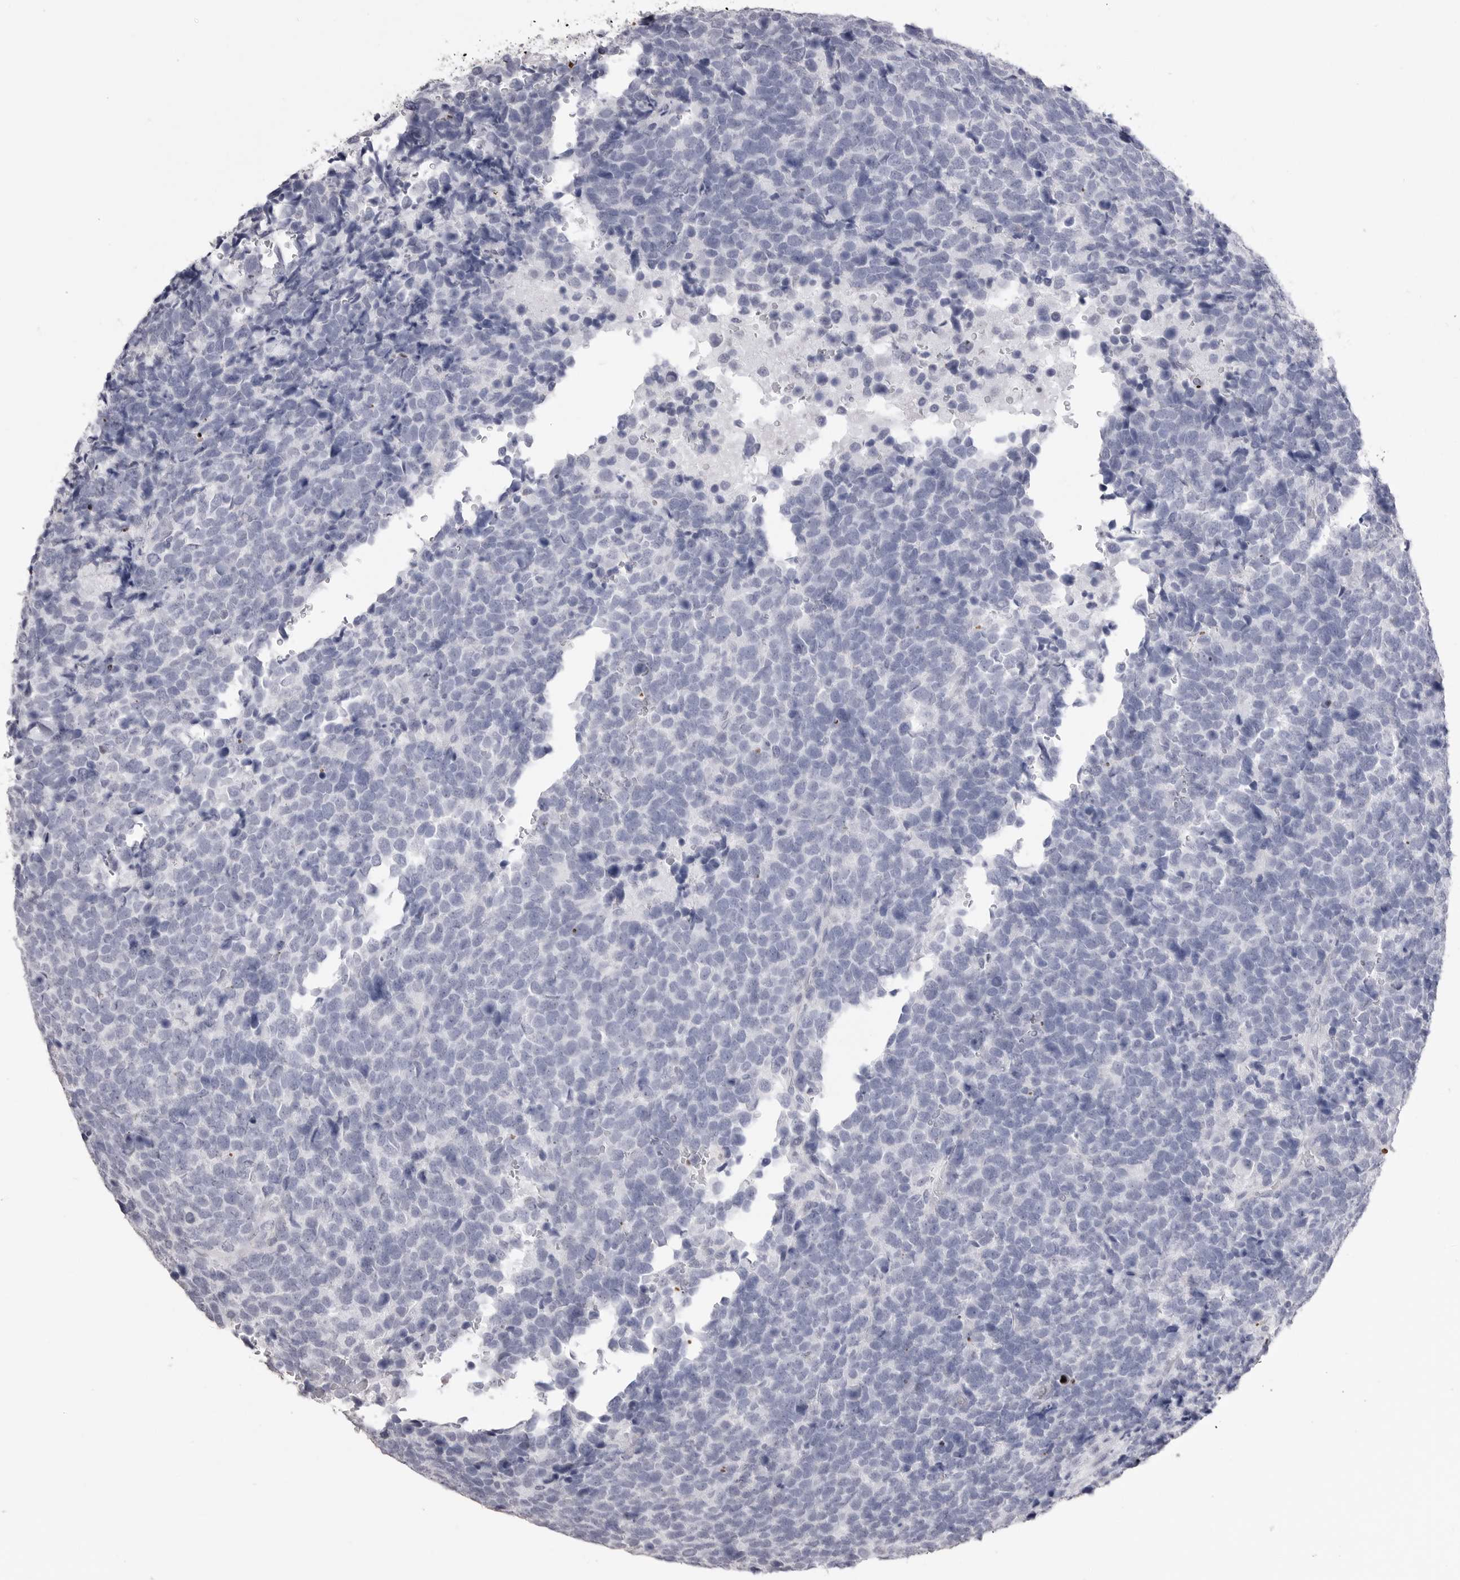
{"staining": {"intensity": "negative", "quantity": "none", "location": "none"}, "tissue": "urothelial cancer", "cell_type": "Tumor cells", "image_type": "cancer", "snomed": [{"axis": "morphology", "description": "Urothelial carcinoma, High grade"}, {"axis": "topography", "description": "Urinary bladder"}], "caption": "Urothelial cancer stained for a protein using IHC displays no expression tumor cells.", "gene": "ICAM5", "patient": {"sex": "female", "age": 82}}